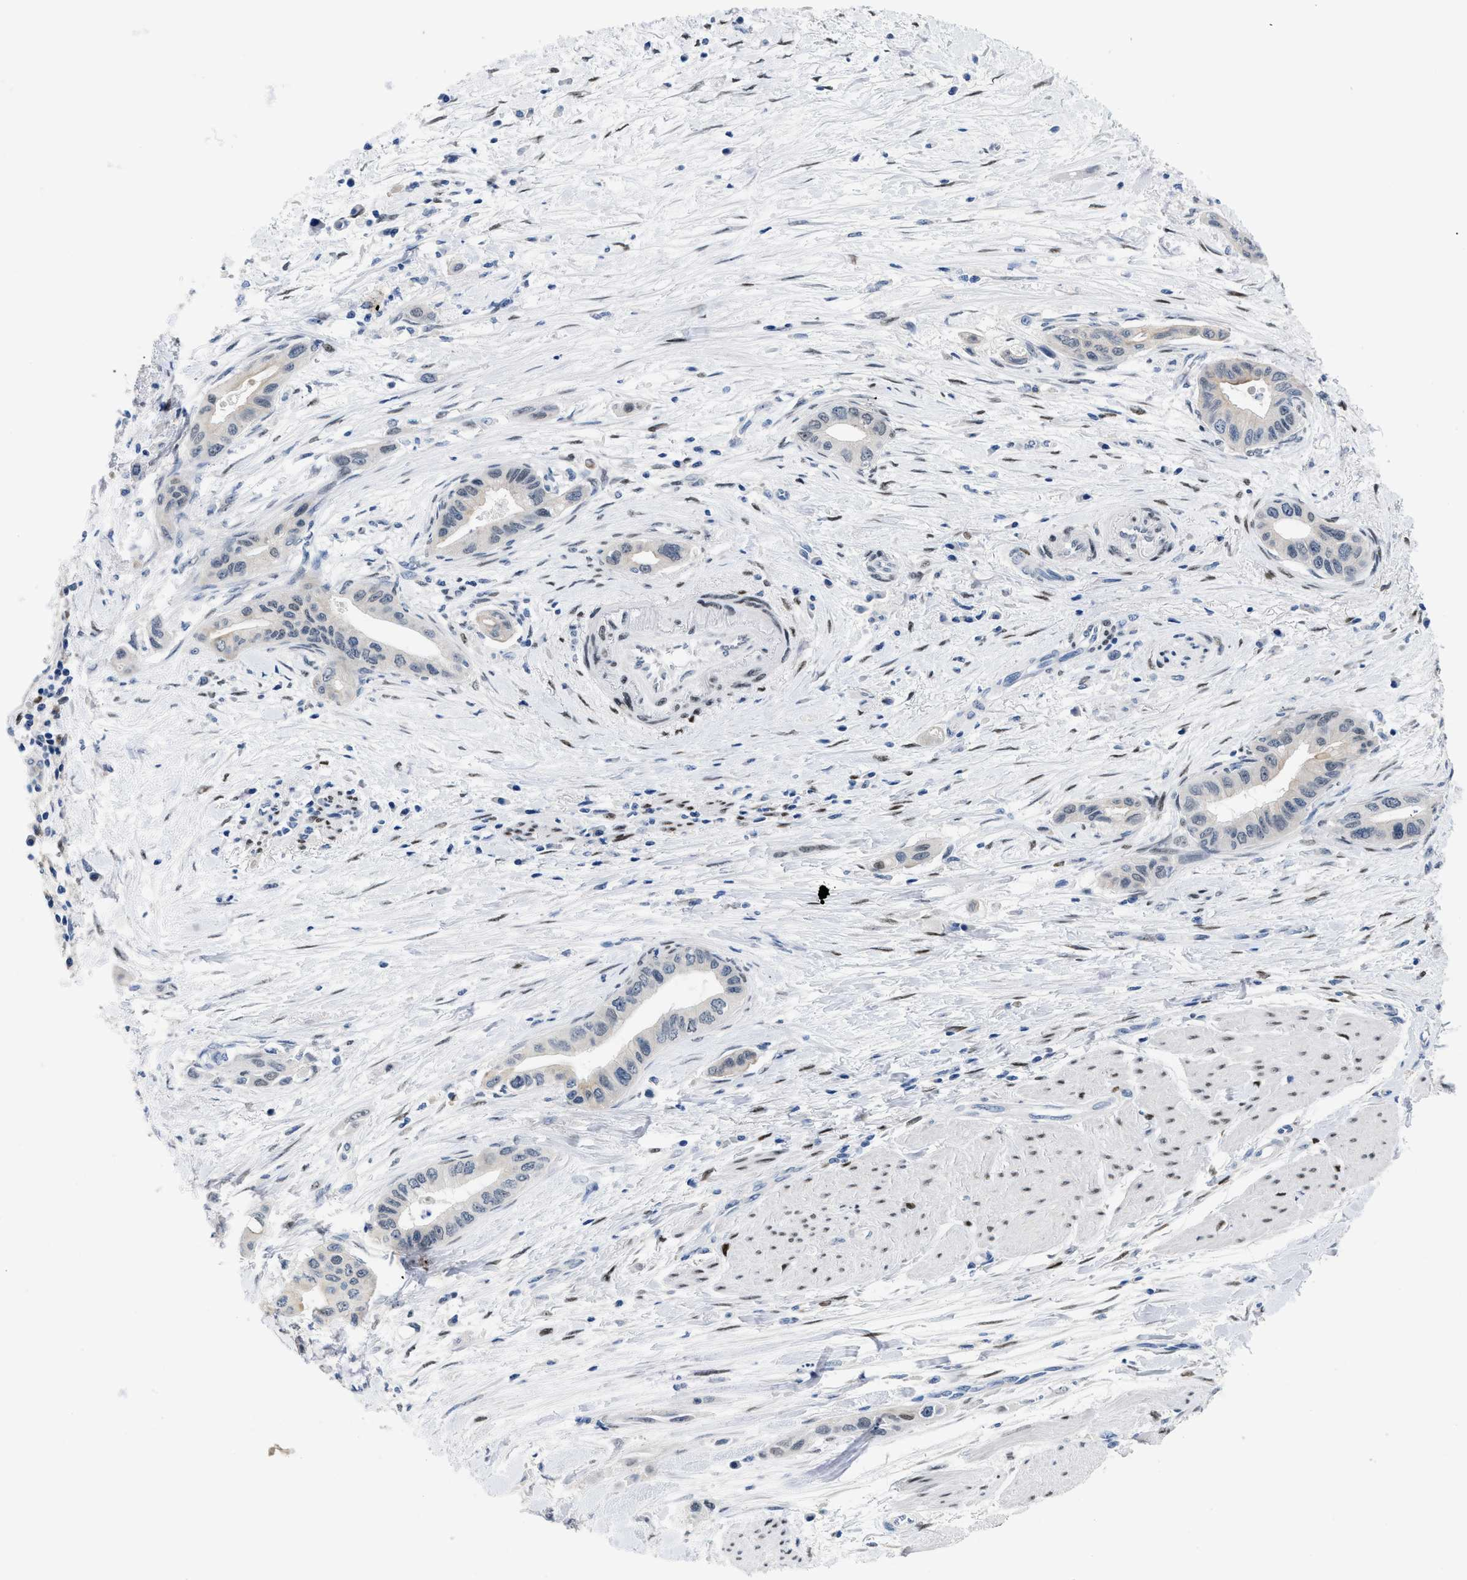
{"staining": {"intensity": "negative", "quantity": "none", "location": "none"}, "tissue": "pancreatic cancer", "cell_type": "Tumor cells", "image_type": "cancer", "snomed": [{"axis": "morphology", "description": "Adenocarcinoma, NOS"}, {"axis": "topography", "description": "Pancreas"}], "caption": "High magnification brightfield microscopy of adenocarcinoma (pancreatic) stained with DAB (3,3'-diaminobenzidine) (brown) and counterstained with hematoxylin (blue): tumor cells show no significant staining.", "gene": "NFIX", "patient": {"sex": "female", "age": 73}}